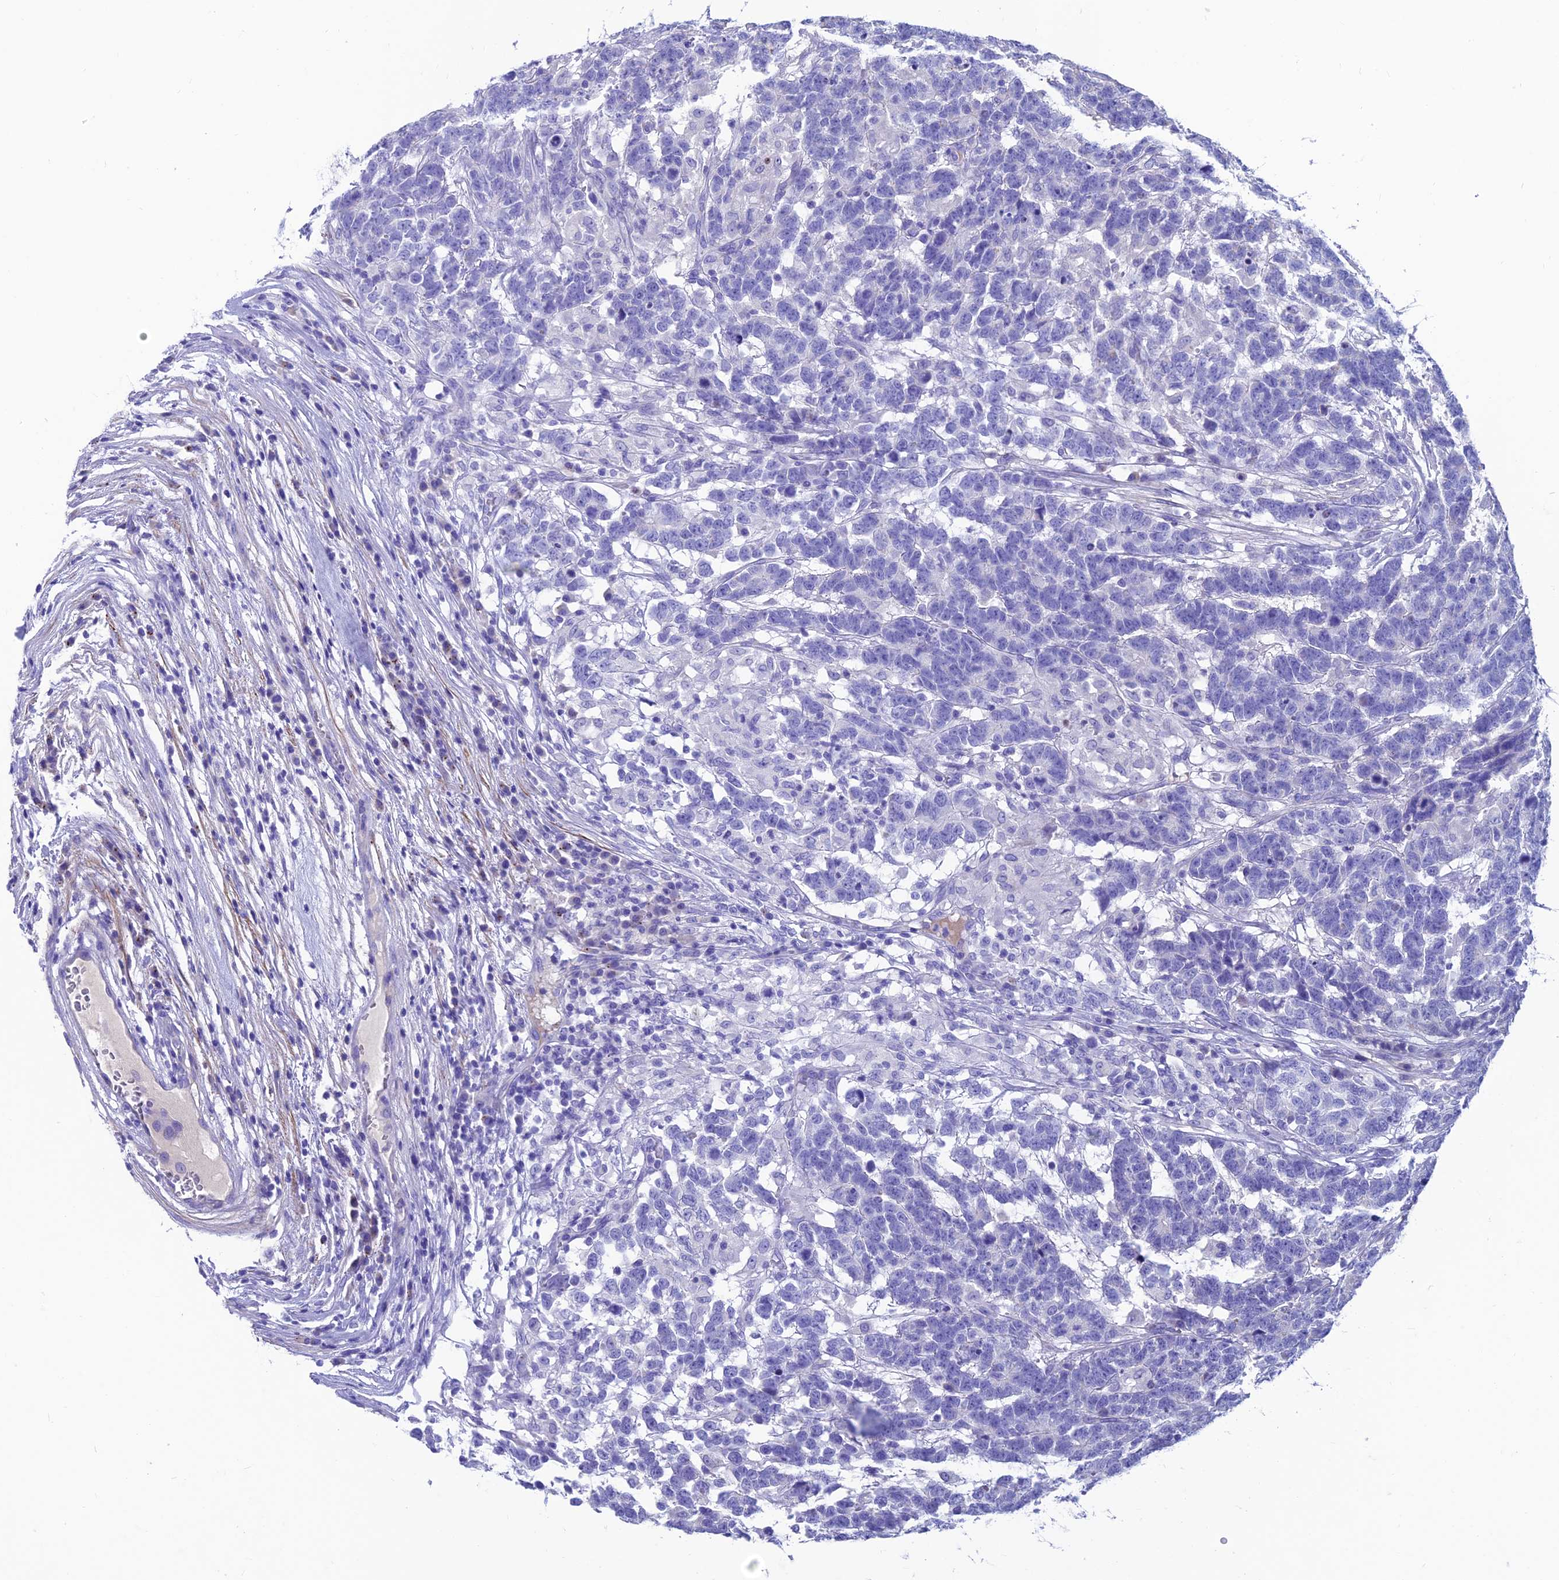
{"staining": {"intensity": "negative", "quantity": "none", "location": "none"}, "tissue": "testis cancer", "cell_type": "Tumor cells", "image_type": "cancer", "snomed": [{"axis": "morphology", "description": "Carcinoma, Embryonal, NOS"}, {"axis": "topography", "description": "Testis"}], "caption": "Protein analysis of testis cancer demonstrates no significant positivity in tumor cells.", "gene": "GNG11", "patient": {"sex": "male", "age": 26}}